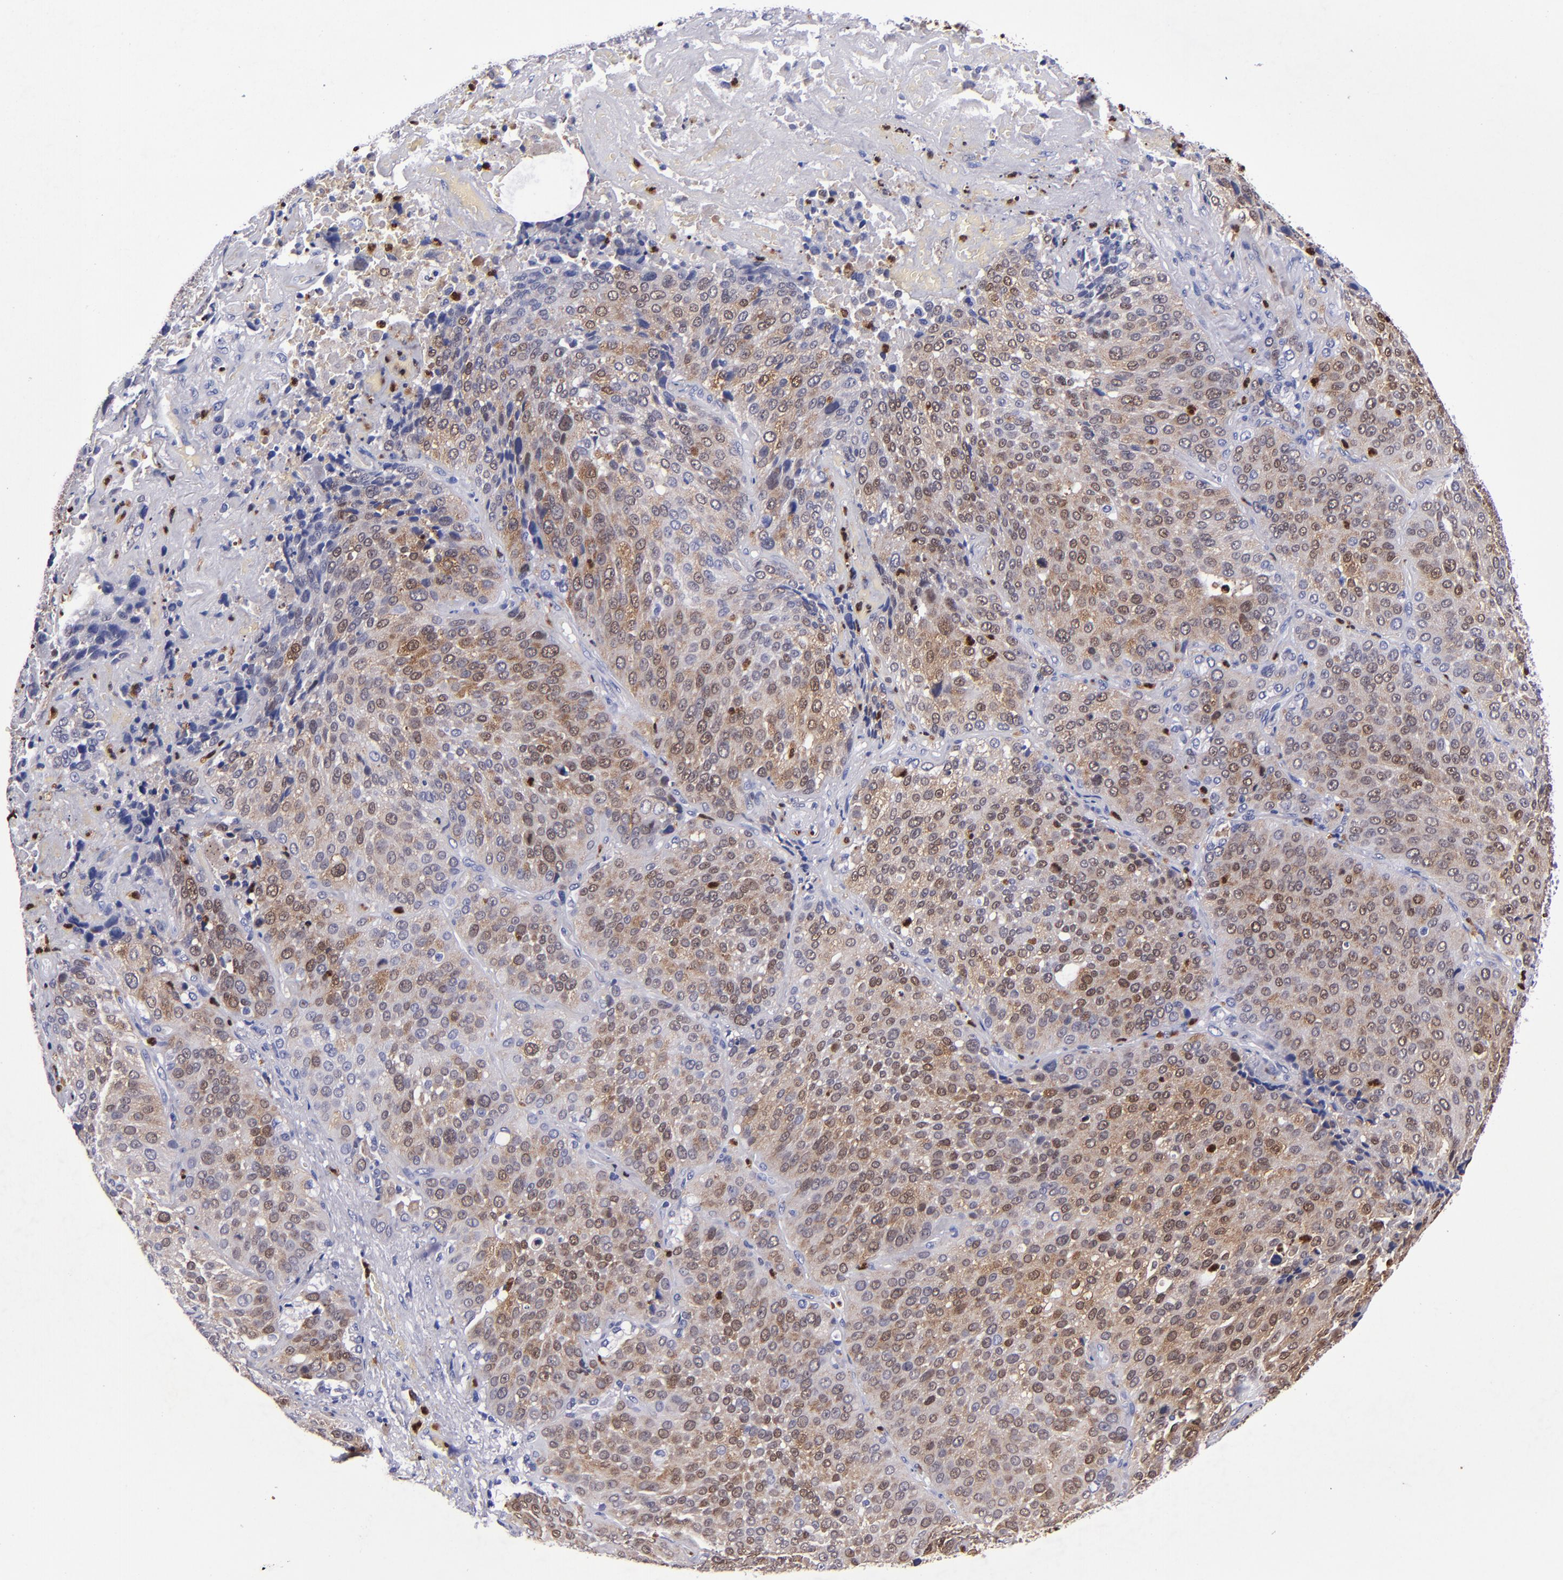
{"staining": {"intensity": "moderate", "quantity": "25%-75%", "location": "cytoplasmic/membranous,nuclear"}, "tissue": "lung cancer", "cell_type": "Tumor cells", "image_type": "cancer", "snomed": [{"axis": "morphology", "description": "Squamous cell carcinoma, NOS"}, {"axis": "topography", "description": "Lung"}], "caption": "A histopathology image showing moderate cytoplasmic/membranous and nuclear staining in approximately 25%-75% of tumor cells in lung squamous cell carcinoma, as visualized by brown immunohistochemical staining.", "gene": "S100A8", "patient": {"sex": "male", "age": 54}}